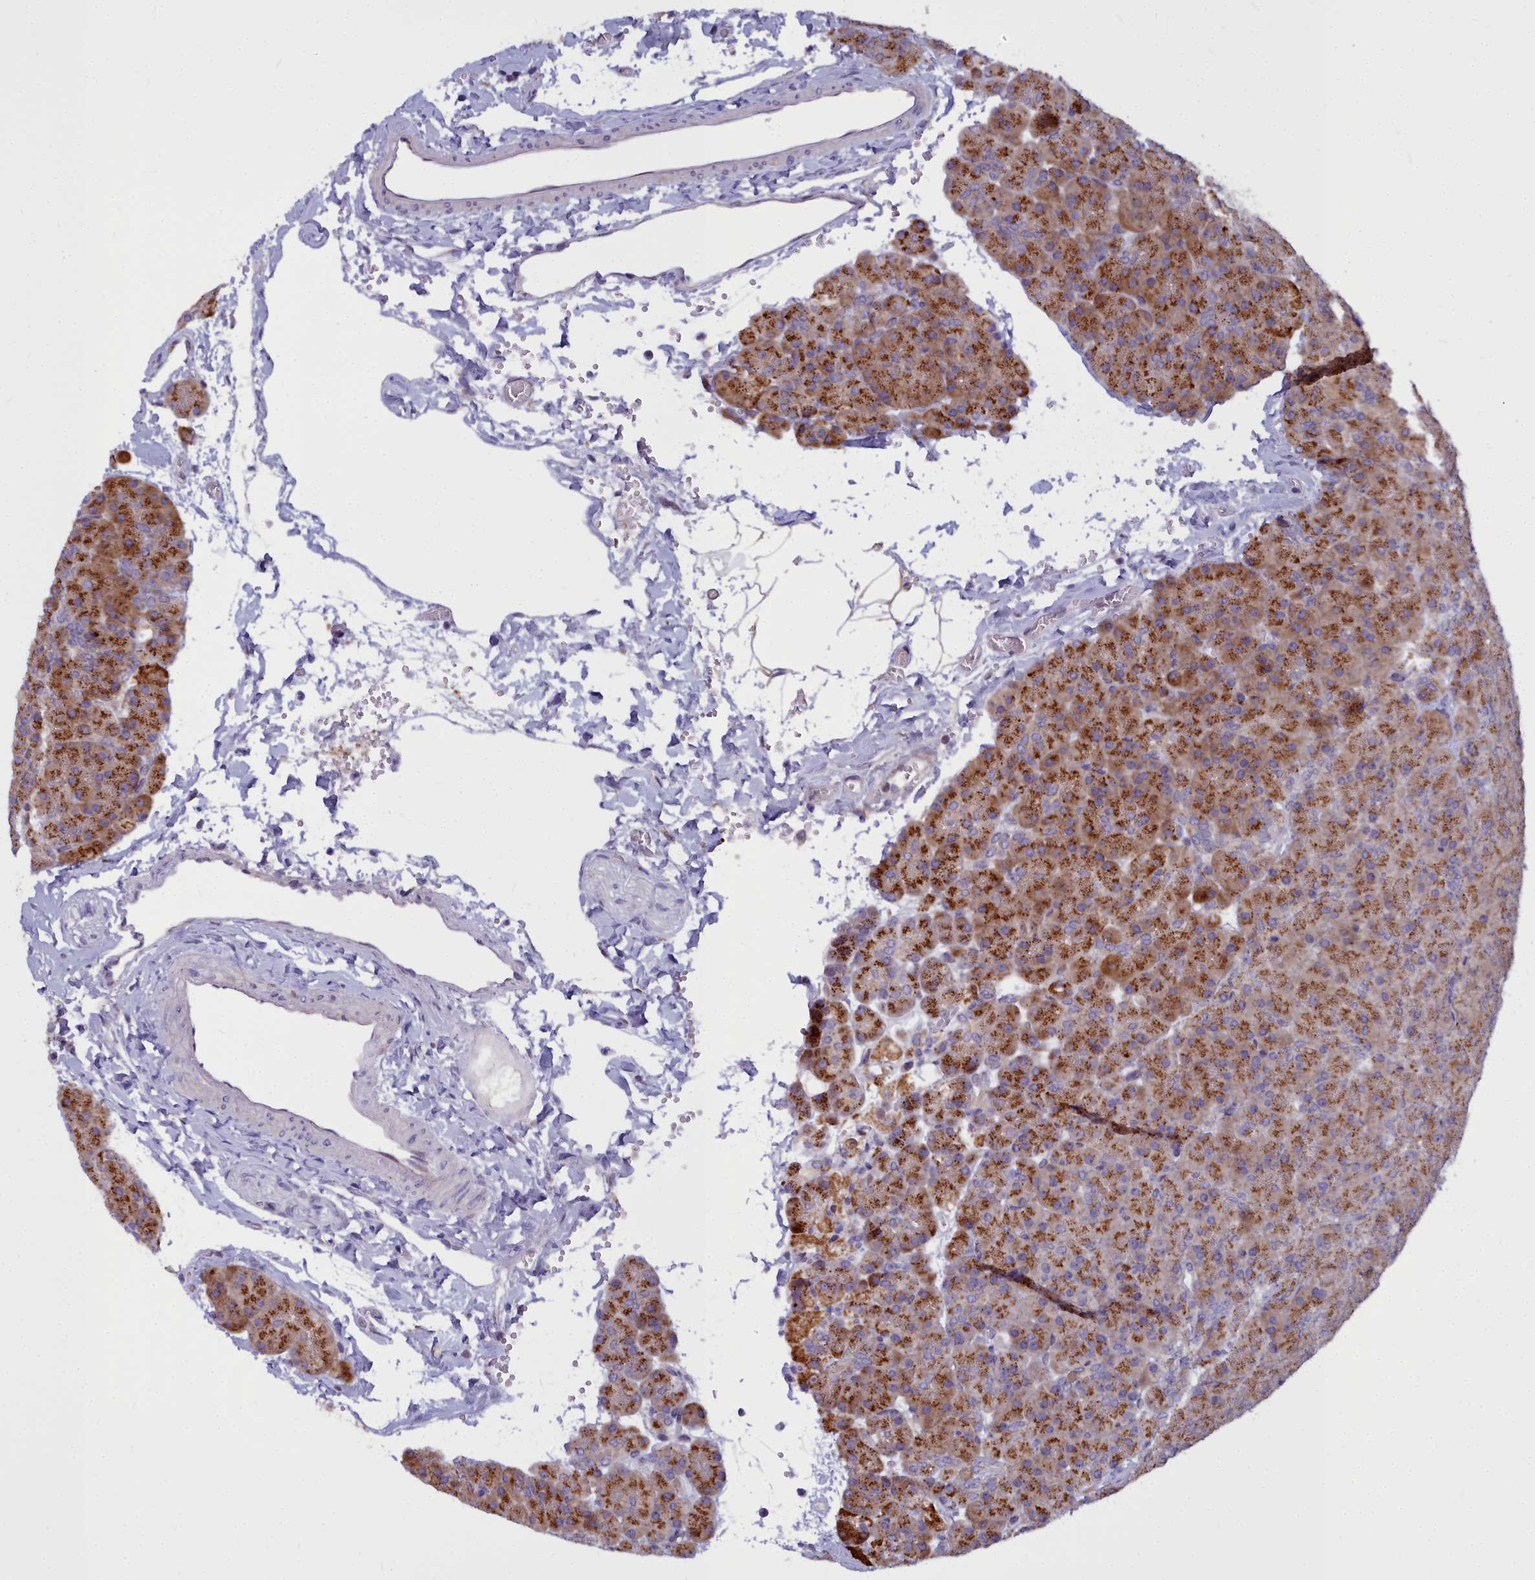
{"staining": {"intensity": "moderate", "quantity": ">75%", "location": "cytoplasmic/membranous"}, "tissue": "pancreas", "cell_type": "Exocrine glandular cells", "image_type": "normal", "snomed": [{"axis": "morphology", "description": "Normal tissue, NOS"}, {"axis": "topography", "description": "Pancreas"}], "caption": "There is medium levels of moderate cytoplasmic/membranous expression in exocrine glandular cells of unremarkable pancreas, as demonstrated by immunohistochemical staining (brown color).", "gene": "WDPCP", "patient": {"sex": "male", "age": 36}}